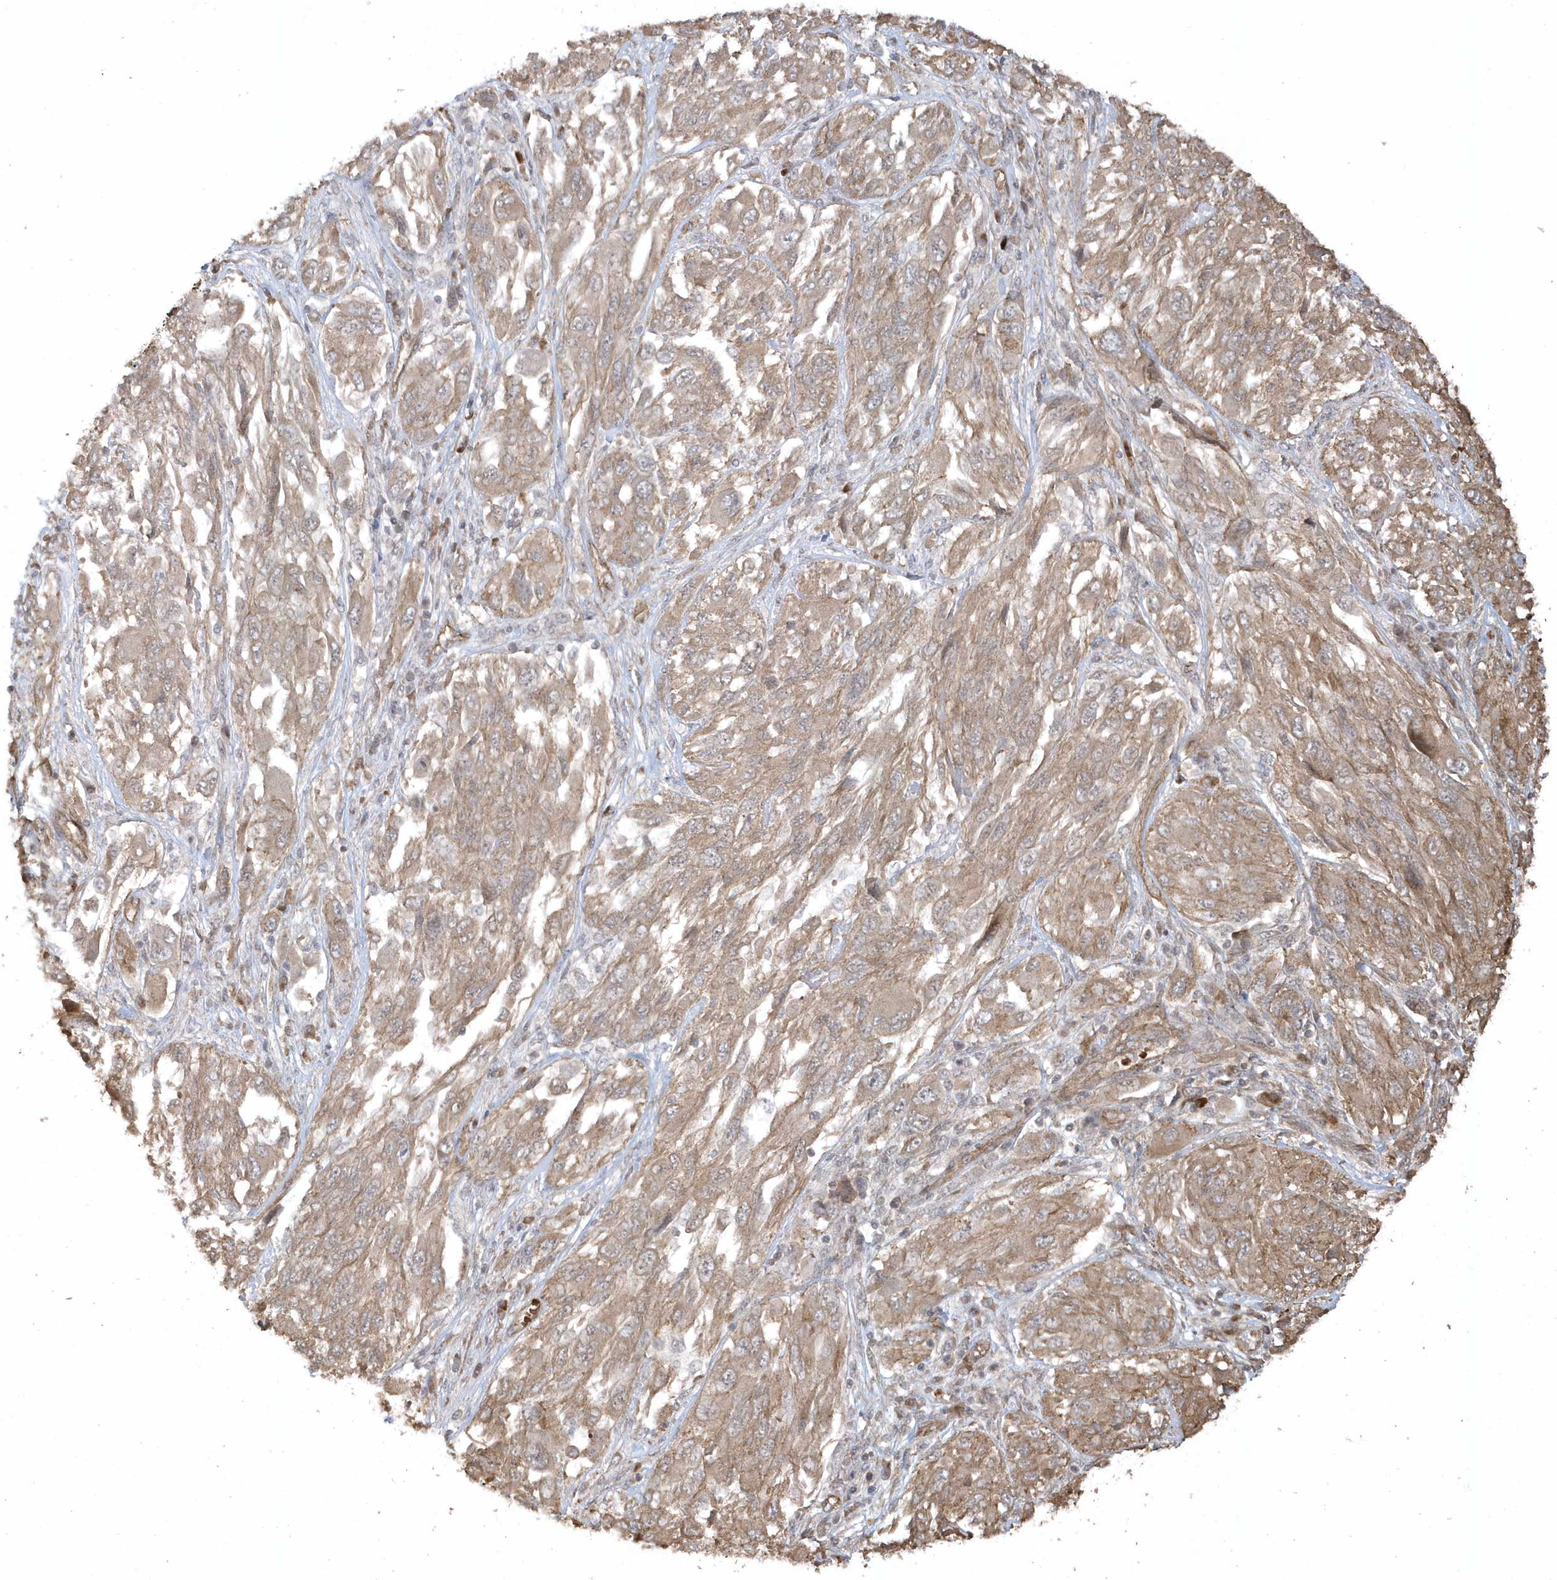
{"staining": {"intensity": "moderate", "quantity": ">75%", "location": "cytoplasmic/membranous"}, "tissue": "melanoma", "cell_type": "Tumor cells", "image_type": "cancer", "snomed": [{"axis": "morphology", "description": "Malignant melanoma, NOS"}, {"axis": "topography", "description": "Skin"}], "caption": "A brown stain shows moderate cytoplasmic/membranous positivity of a protein in melanoma tumor cells.", "gene": "HERPUD1", "patient": {"sex": "female", "age": 91}}